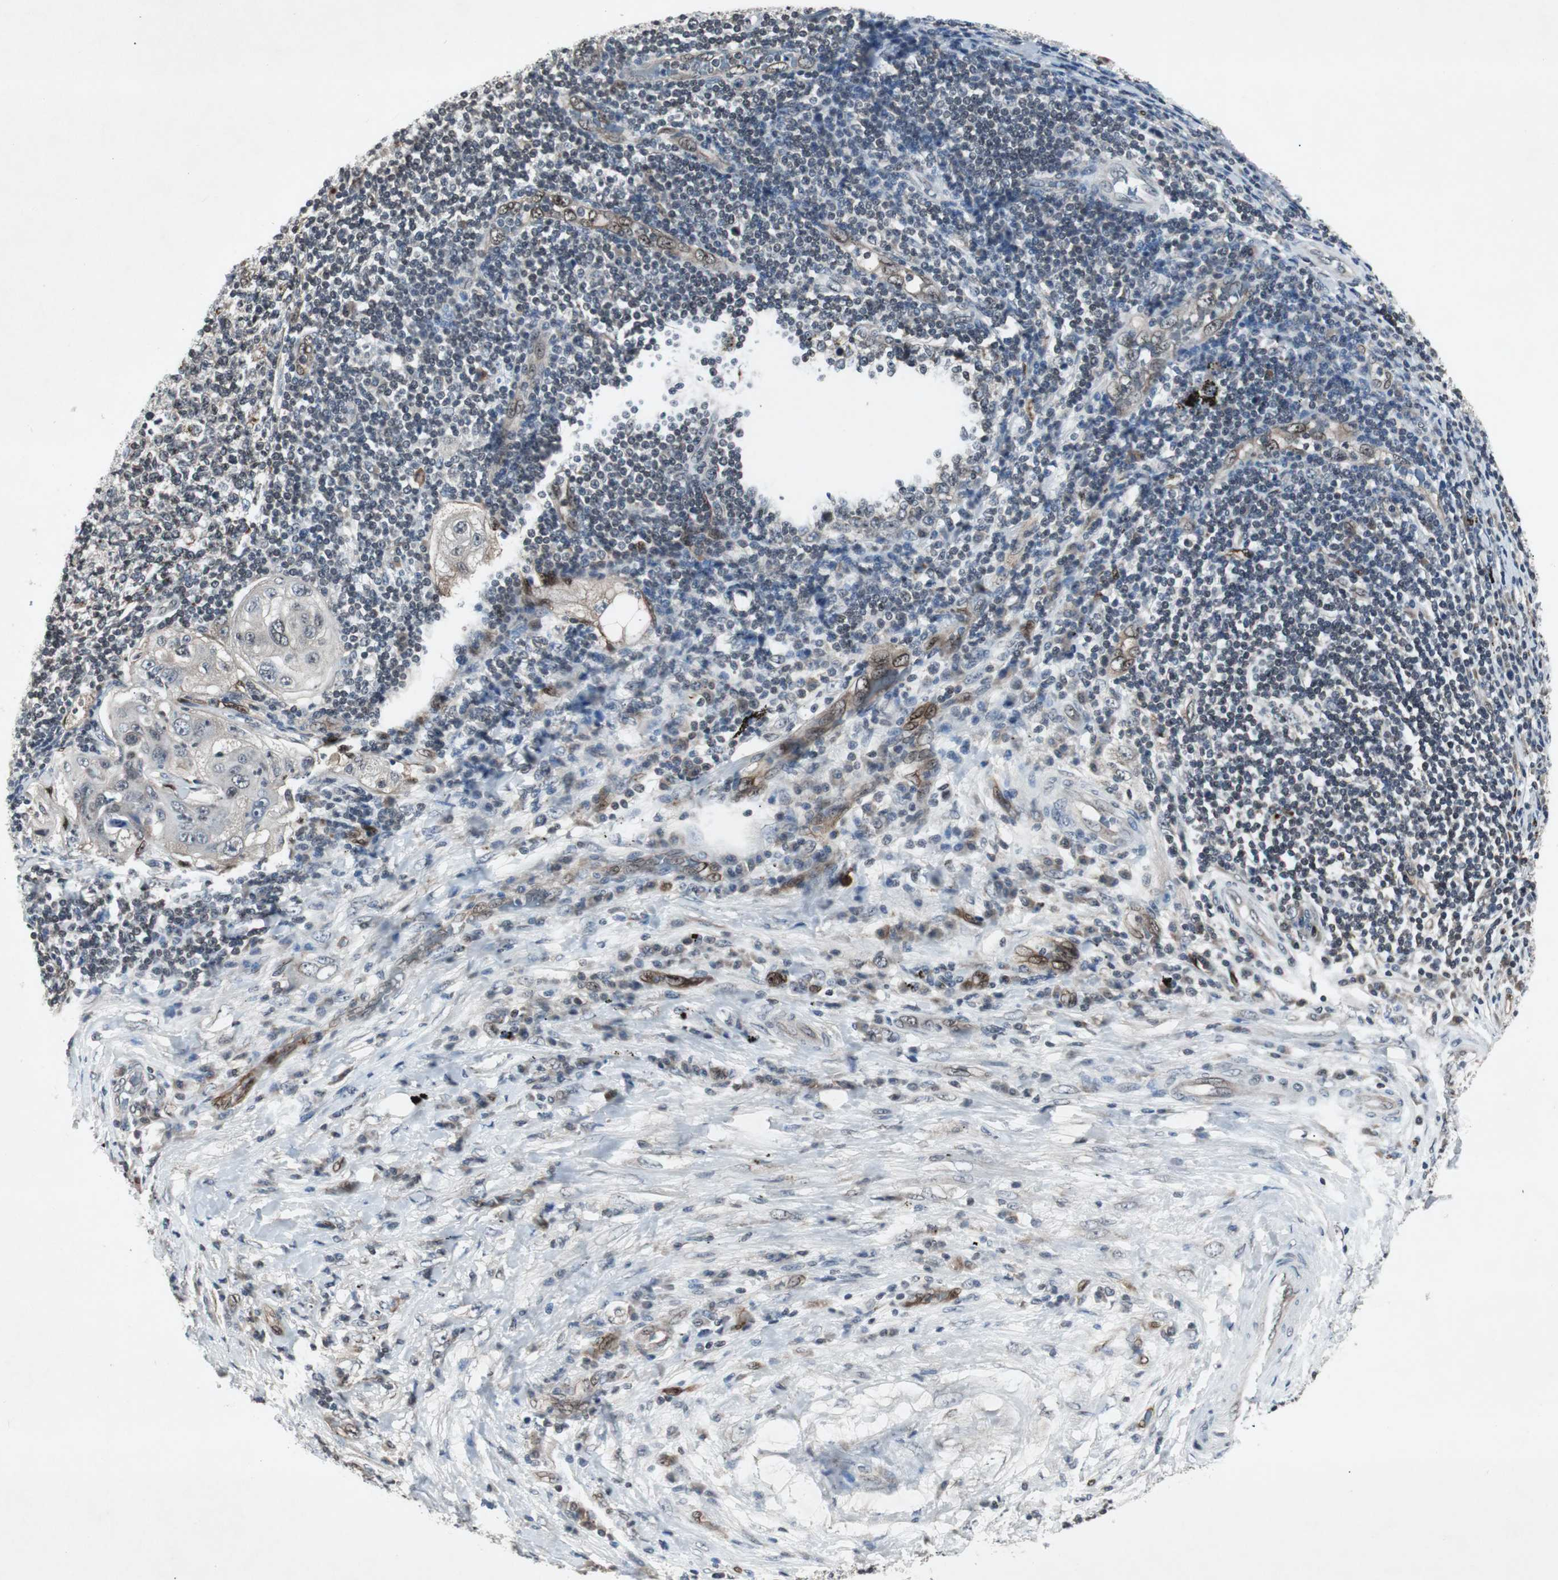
{"staining": {"intensity": "negative", "quantity": "none", "location": "none"}, "tissue": "lung cancer", "cell_type": "Tumor cells", "image_type": "cancer", "snomed": [{"axis": "morphology", "description": "Inflammation, NOS"}, {"axis": "morphology", "description": "Squamous cell carcinoma, NOS"}, {"axis": "topography", "description": "Lymph node"}, {"axis": "topography", "description": "Soft tissue"}, {"axis": "topography", "description": "Lung"}], "caption": "DAB immunohistochemical staining of squamous cell carcinoma (lung) displays no significant expression in tumor cells.", "gene": "SMAD1", "patient": {"sex": "male", "age": 66}}